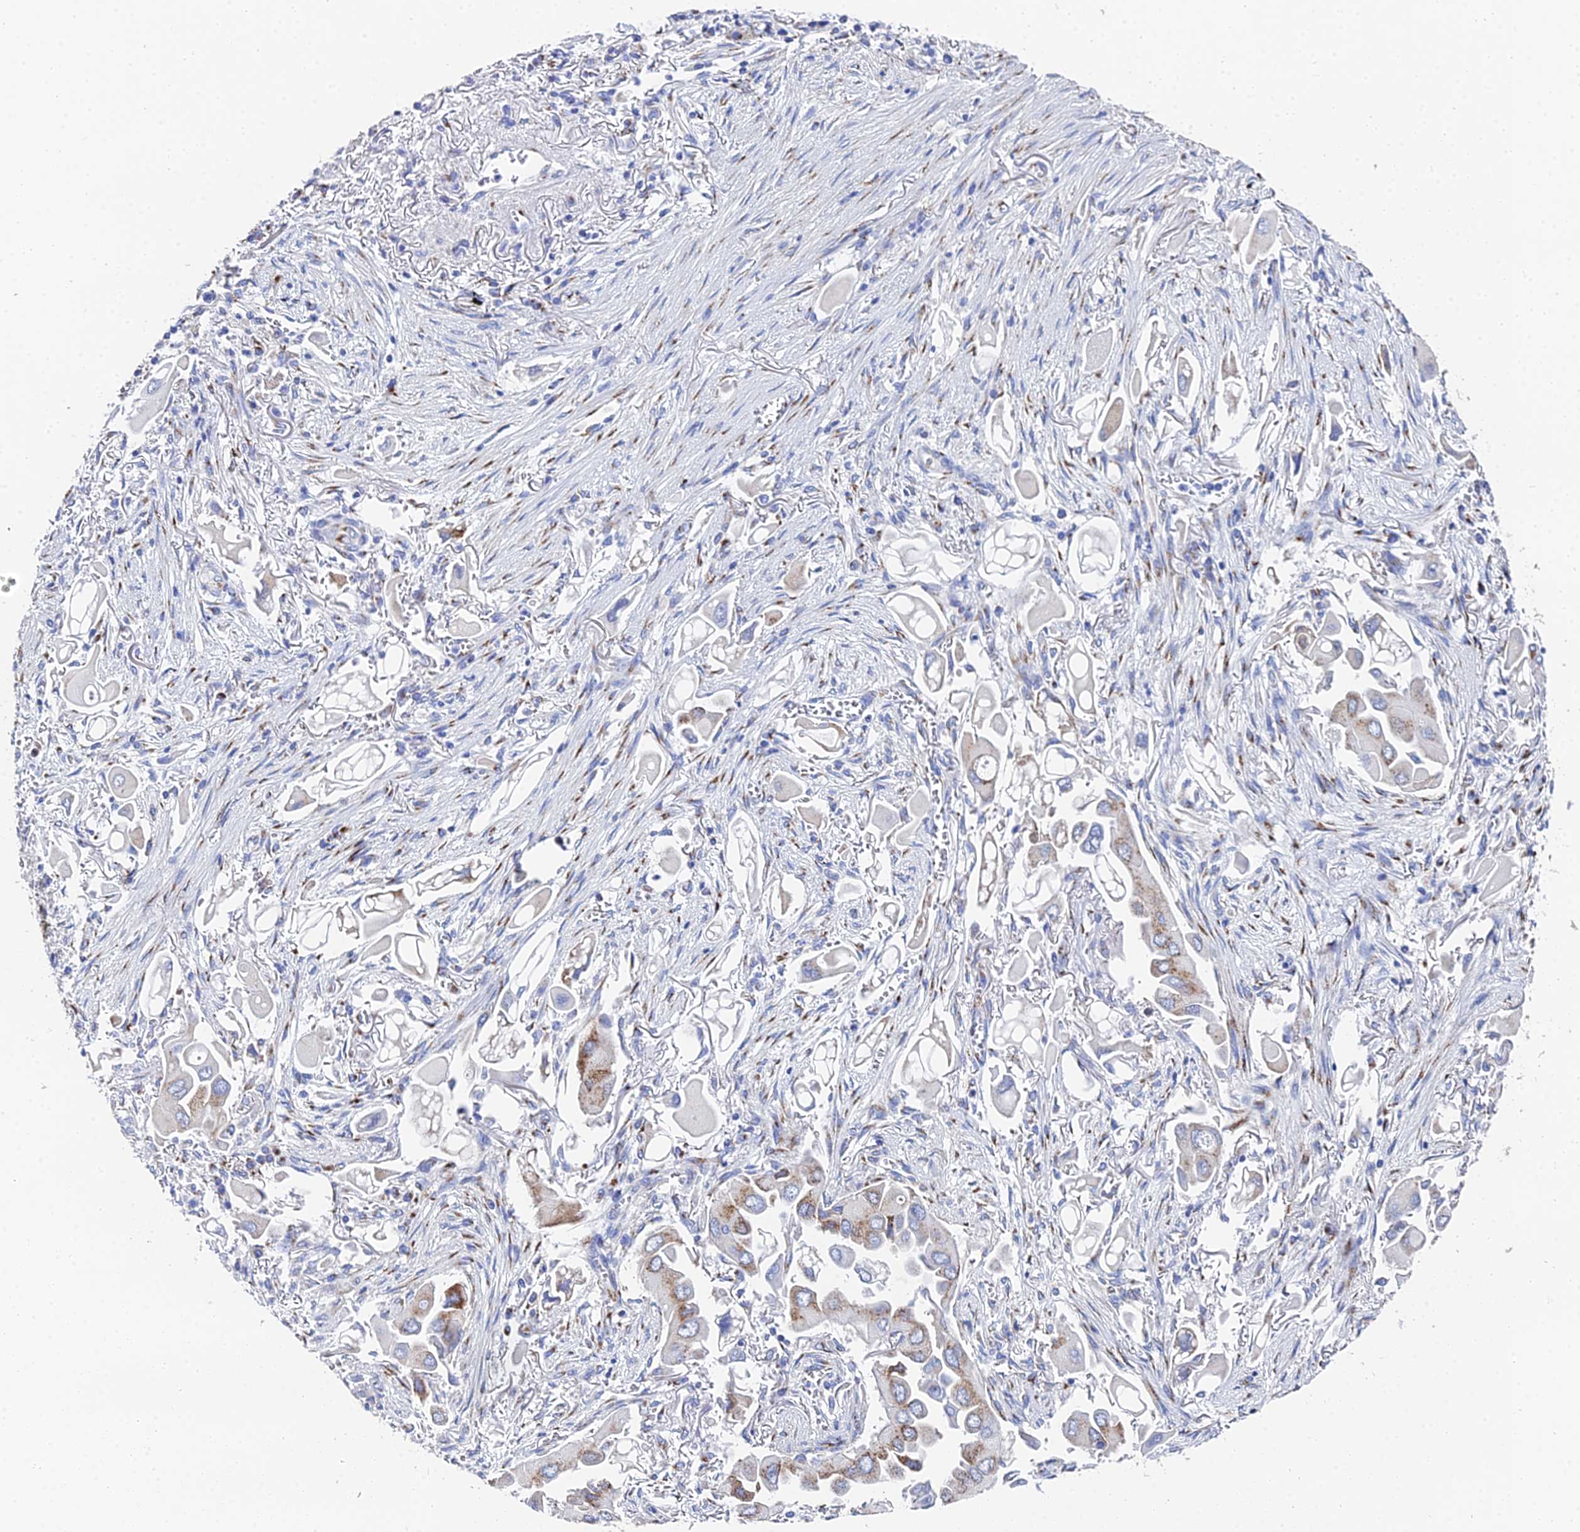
{"staining": {"intensity": "moderate", "quantity": "<25%", "location": "cytoplasmic/membranous"}, "tissue": "lung cancer", "cell_type": "Tumor cells", "image_type": "cancer", "snomed": [{"axis": "morphology", "description": "Adenocarcinoma, NOS"}, {"axis": "topography", "description": "Lung"}], "caption": "Adenocarcinoma (lung) tissue demonstrates moderate cytoplasmic/membranous staining in approximately <25% of tumor cells, visualized by immunohistochemistry. The staining was performed using DAB (3,3'-diaminobenzidine) to visualize the protein expression in brown, while the nuclei were stained in blue with hematoxylin (Magnification: 20x).", "gene": "ENSG00000268674", "patient": {"sex": "female", "age": 76}}